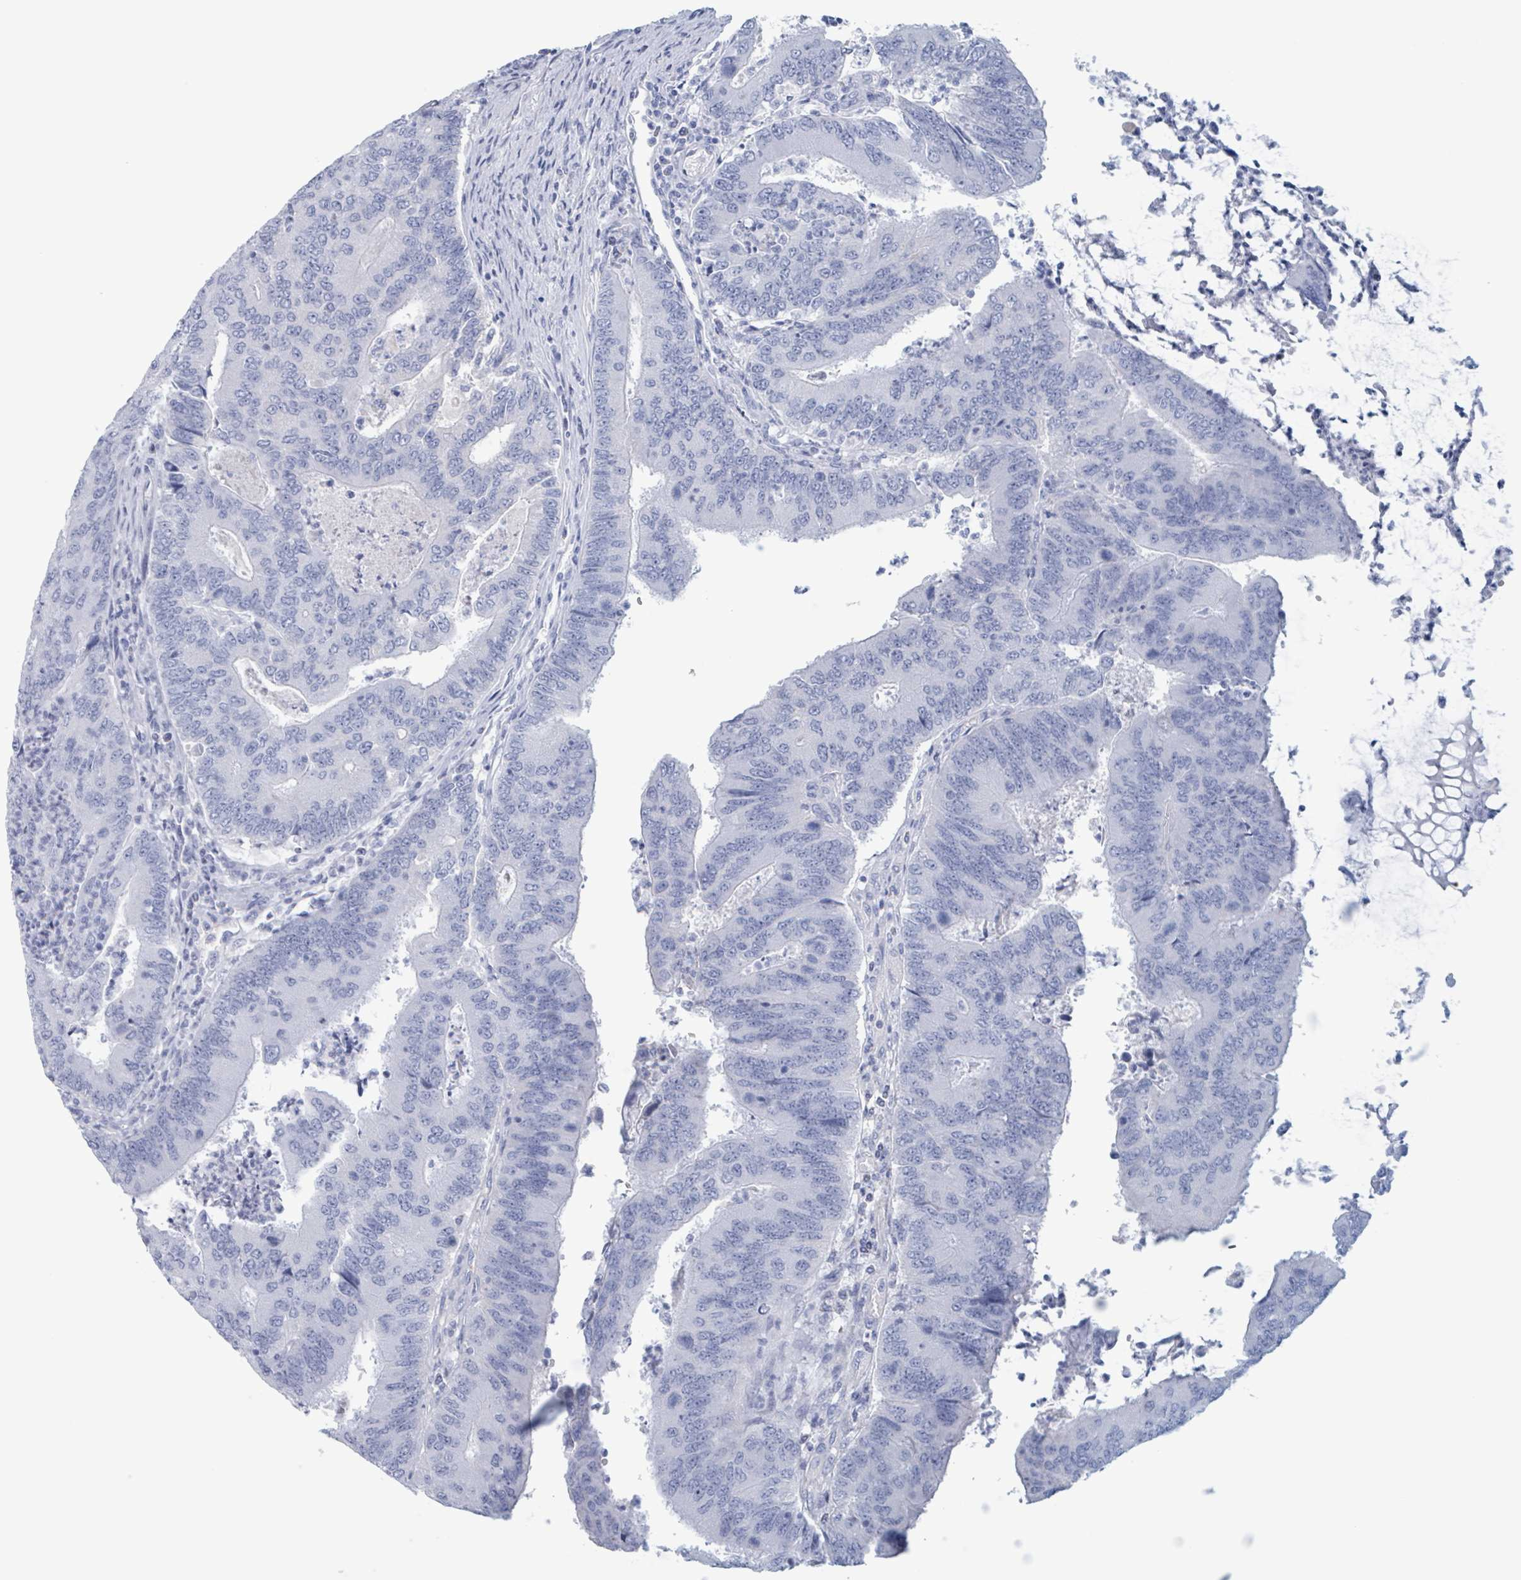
{"staining": {"intensity": "negative", "quantity": "none", "location": "none"}, "tissue": "colorectal cancer", "cell_type": "Tumor cells", "image_type": "cancer", "snomed": [{"axis": "morphology", "description": "Adenocarcinoma, NOS"}, {"axis": "topography", "description": "Colon"}], "caption": "A high-resolution micrograph shows immunohistochemistry staining of colorectal cancer, which exhibits no significant staining in tumor cells.", "gene": "KLK4", "patient": {"sex": "female", "age": 67}}